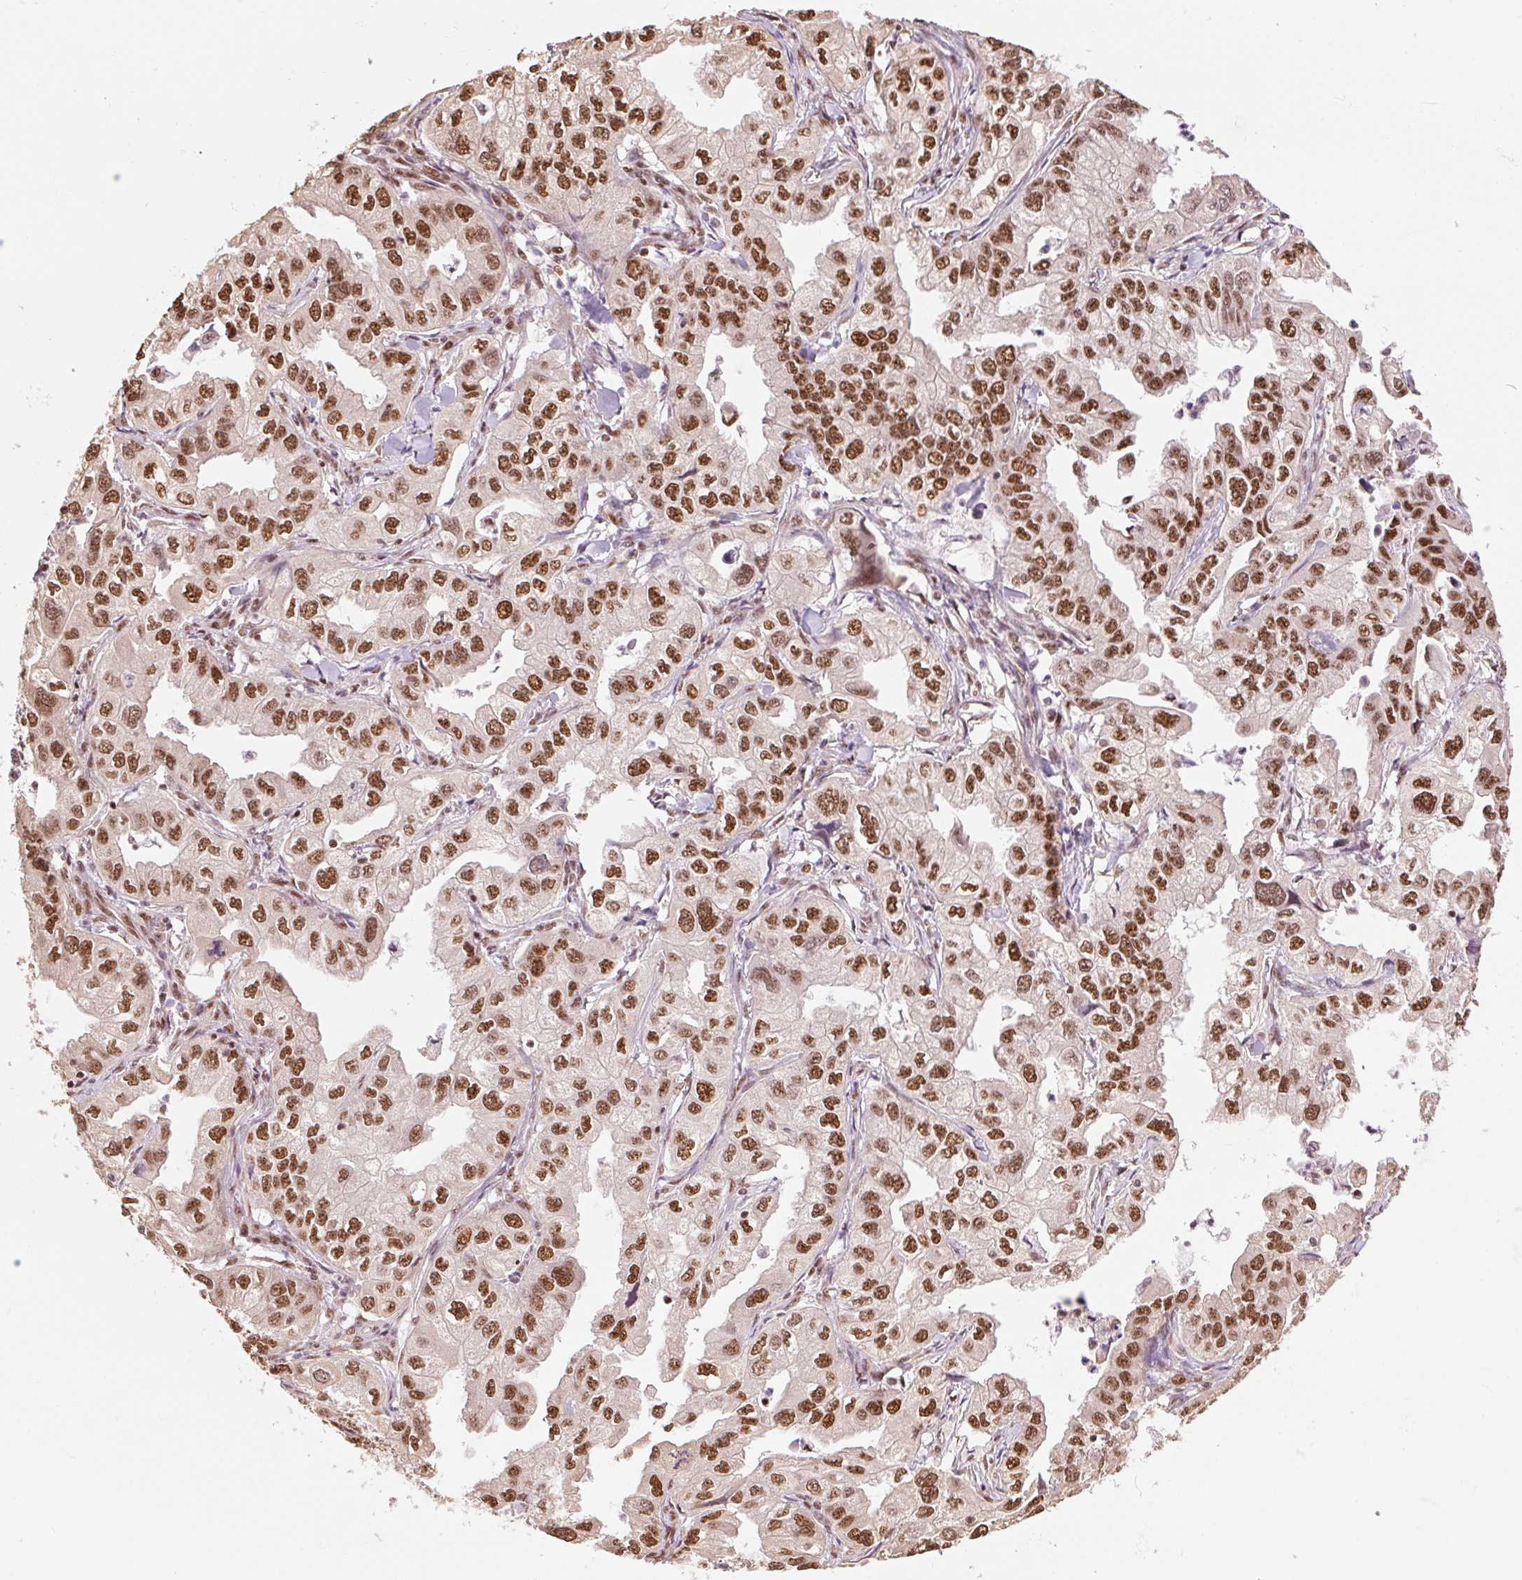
{"staining": {"intensity": "moderate", "quantity": ">75%", "location": "nuclear"}, "tissue": "lung cancer", "cell_type": "Tumor cells", "image_type": "cancer", "snomed": [{"axis": "morphology", "description": "Adenocarcinoma, NOS"}, {"axis": "topography", "description": "Lung"}], "caption": "Lung cancer tissue demonstrates moderate nuclear positivity in approximately >75% of tumor cells", "gene": "INTS8", "patient": {"sex": "male", "age": 48}}